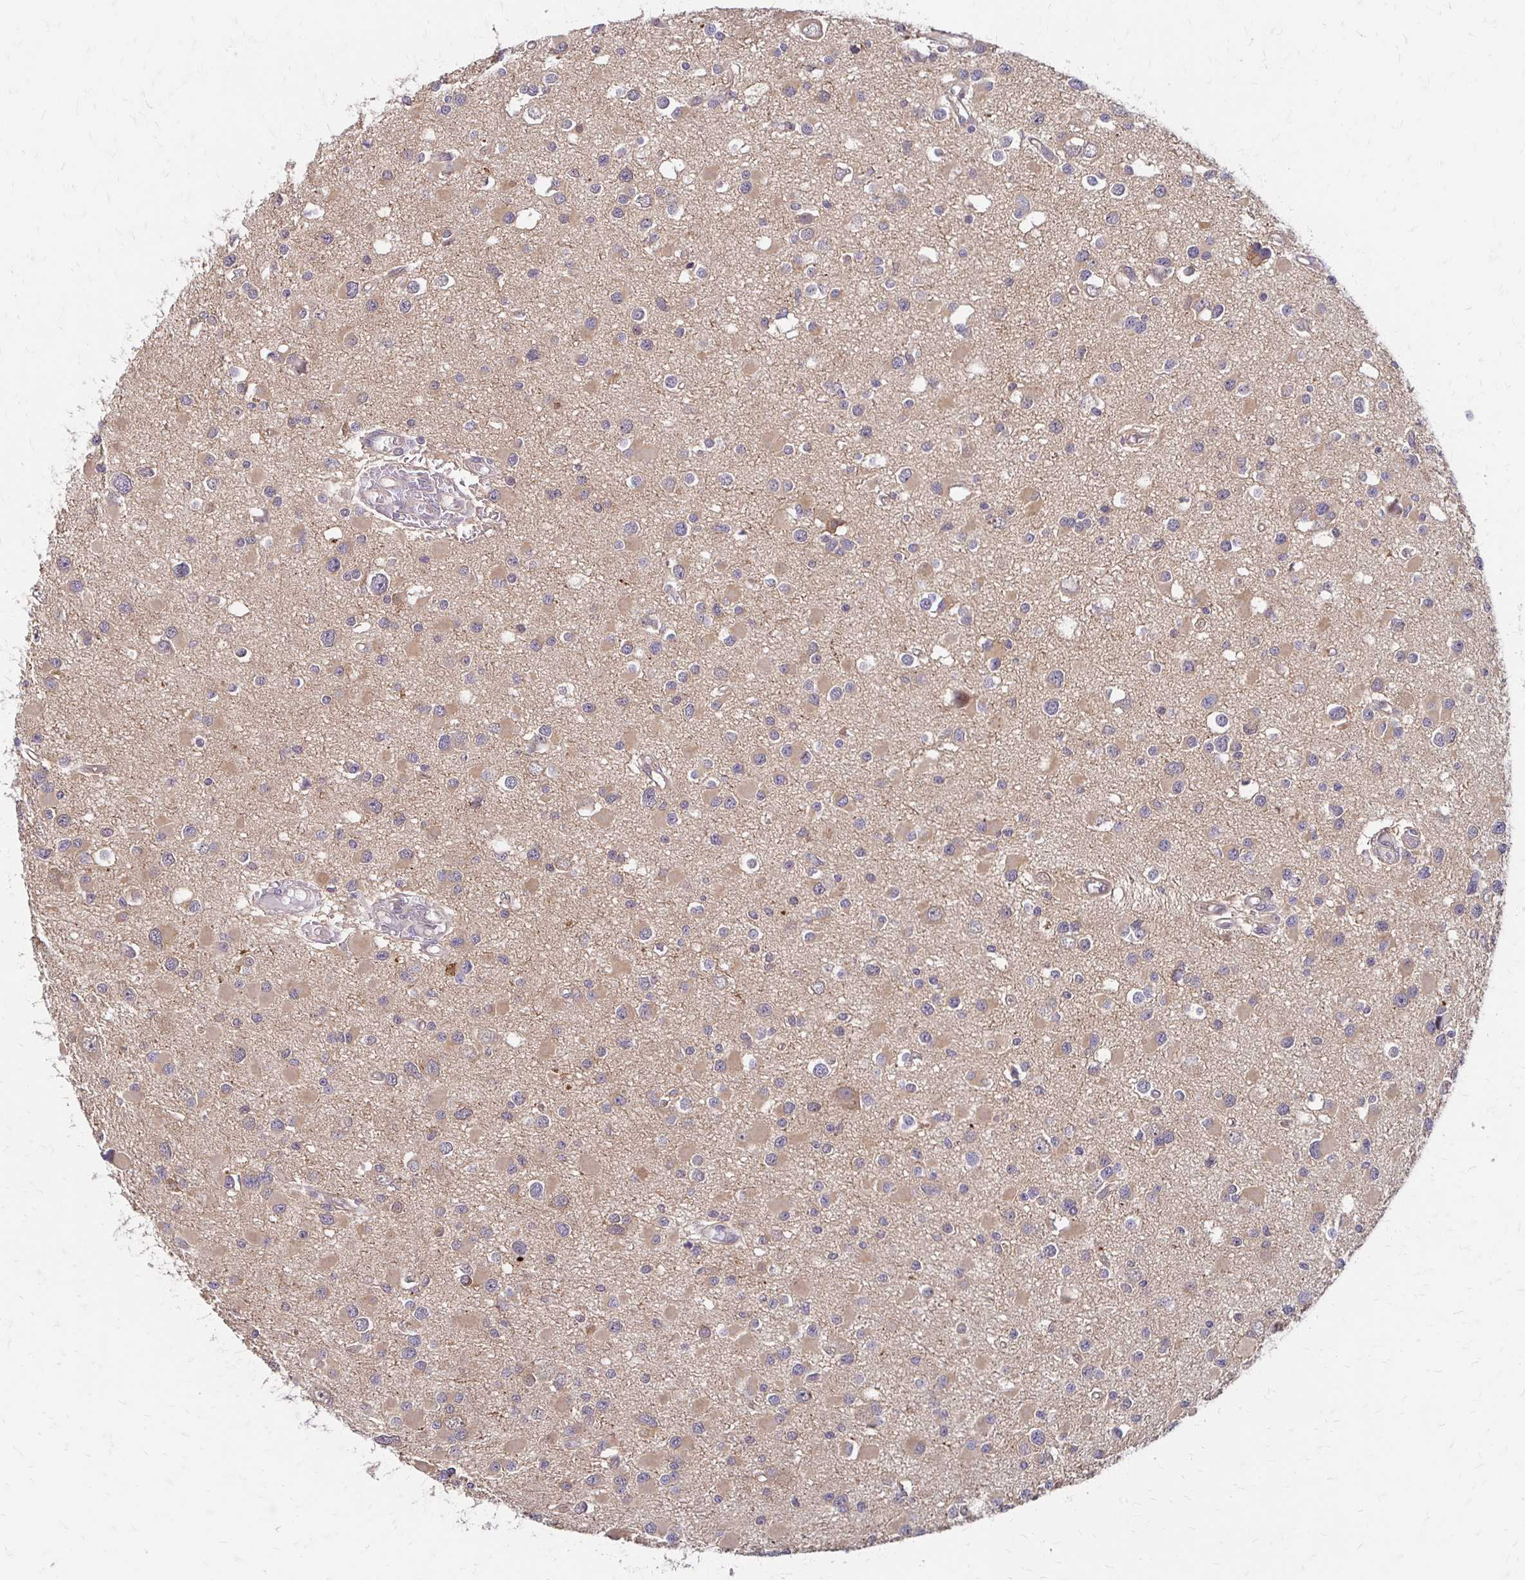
{"staining": {"intensity": "weak", "quantity": "25%-75%", "location": "cytoplasmic/membranous"}, "tissue": "glioma", "cell_type": "Tumor cells", "image_type": "cancer", "snomed": [{"axis": "morphology", "description": "Glioma, malignant, High grade"}, {"axis": "topography", "description": "Brain"}], "caption": "Protein staining of glioma tissue displays weak cytoplasmic/membranous expression in about 25%-75% of tumor cells.", "gene": "CFL2", "patient": {"sex": "male", "age": 54}}